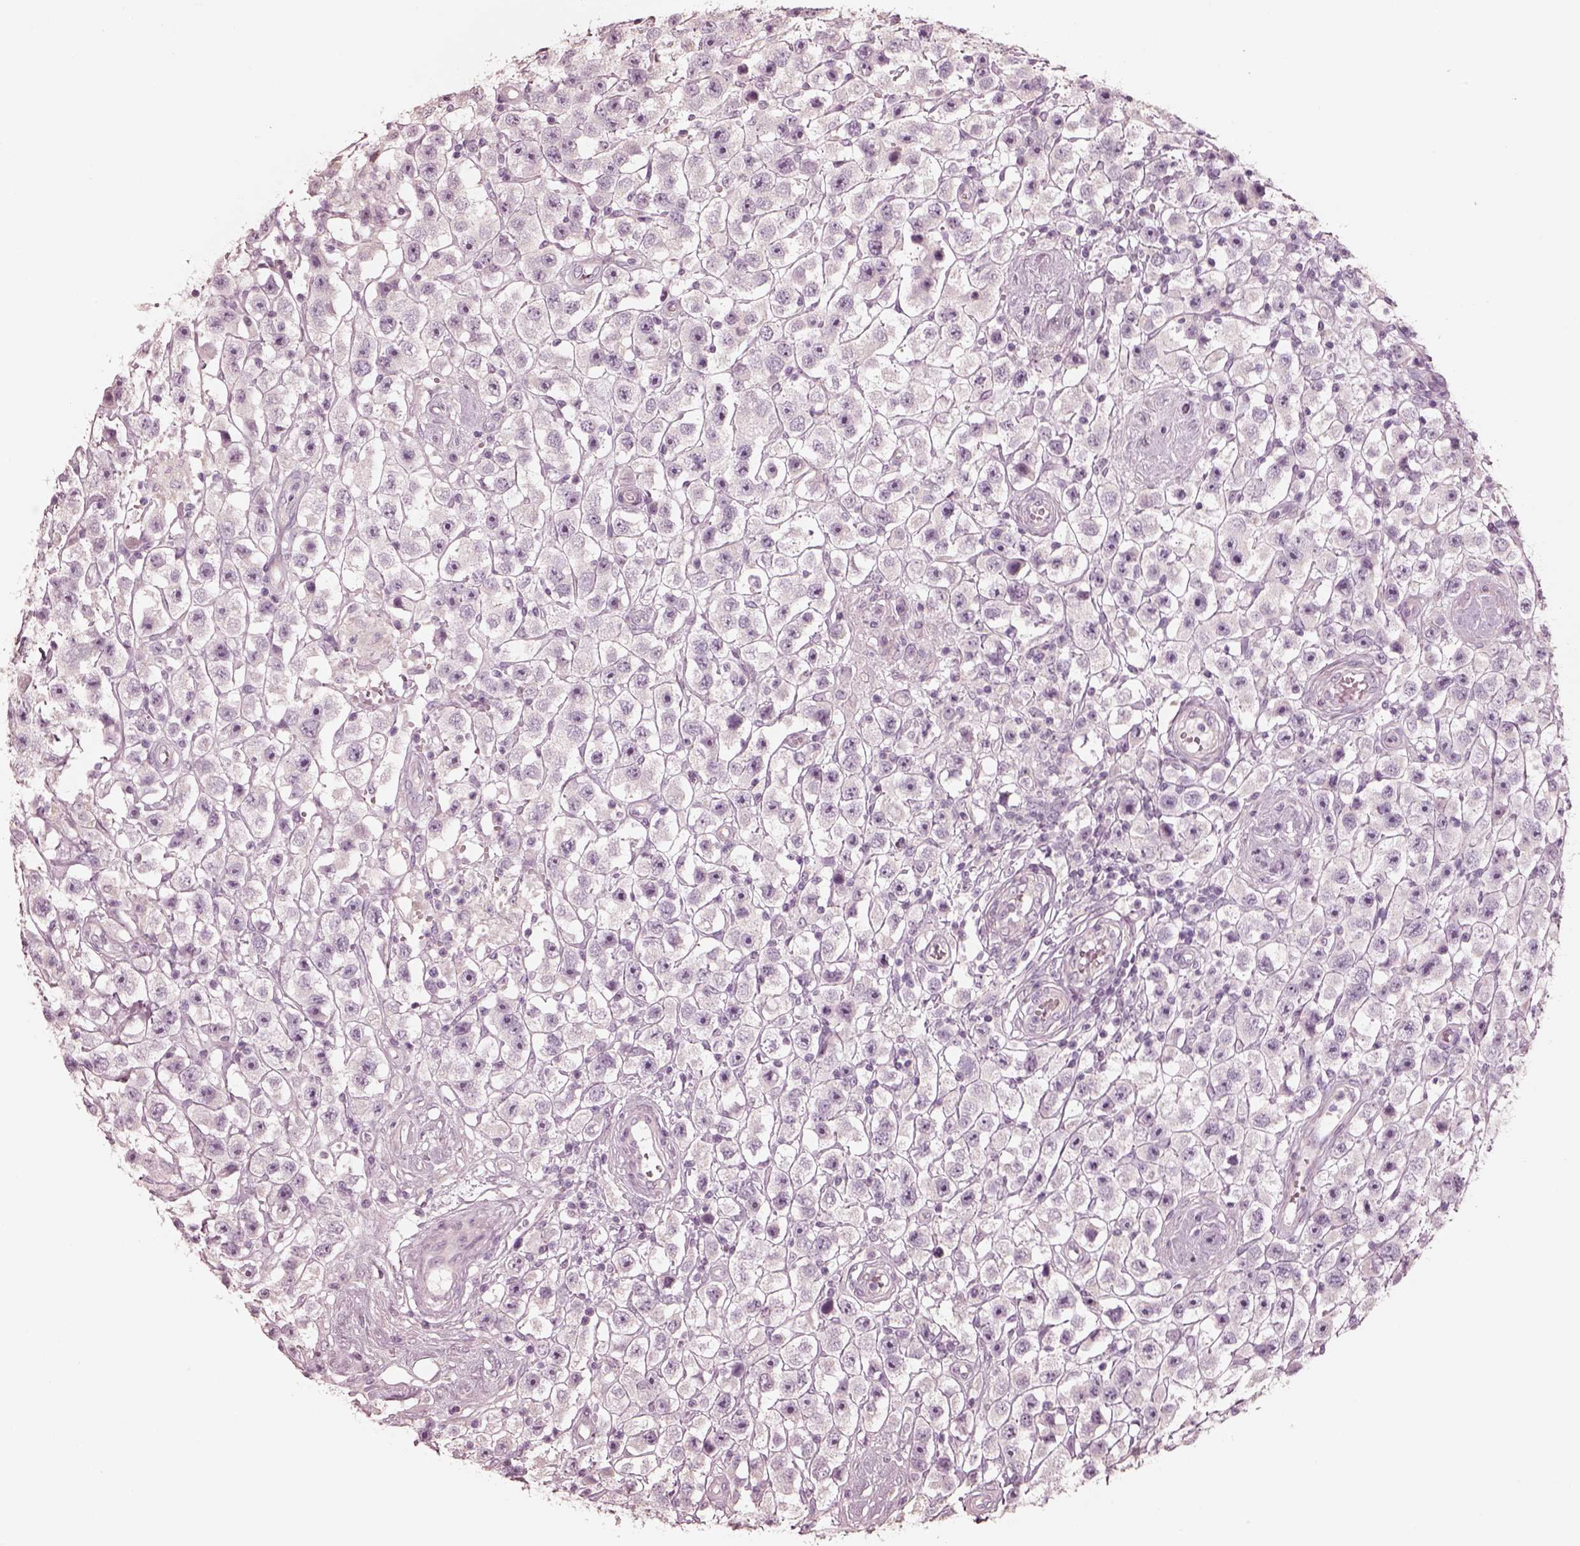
{"staining": {"intensity": "negative", "quantity": "none", "location": "none"}, "tissue": "testis cancer", "cell_type": "Tumor cells", "image_type": "cancer", "snomed": [{"axis": "morphology", "description": "Seminoma, NOS"}, {"axis": "topography", "description": "Testis"}], "caption": "The histopathology image demonstrates no staining of tumor cells in testis cancer (seminoma).", "gene": "ZP4", "patient": {"sex": "male", "age": 45}}